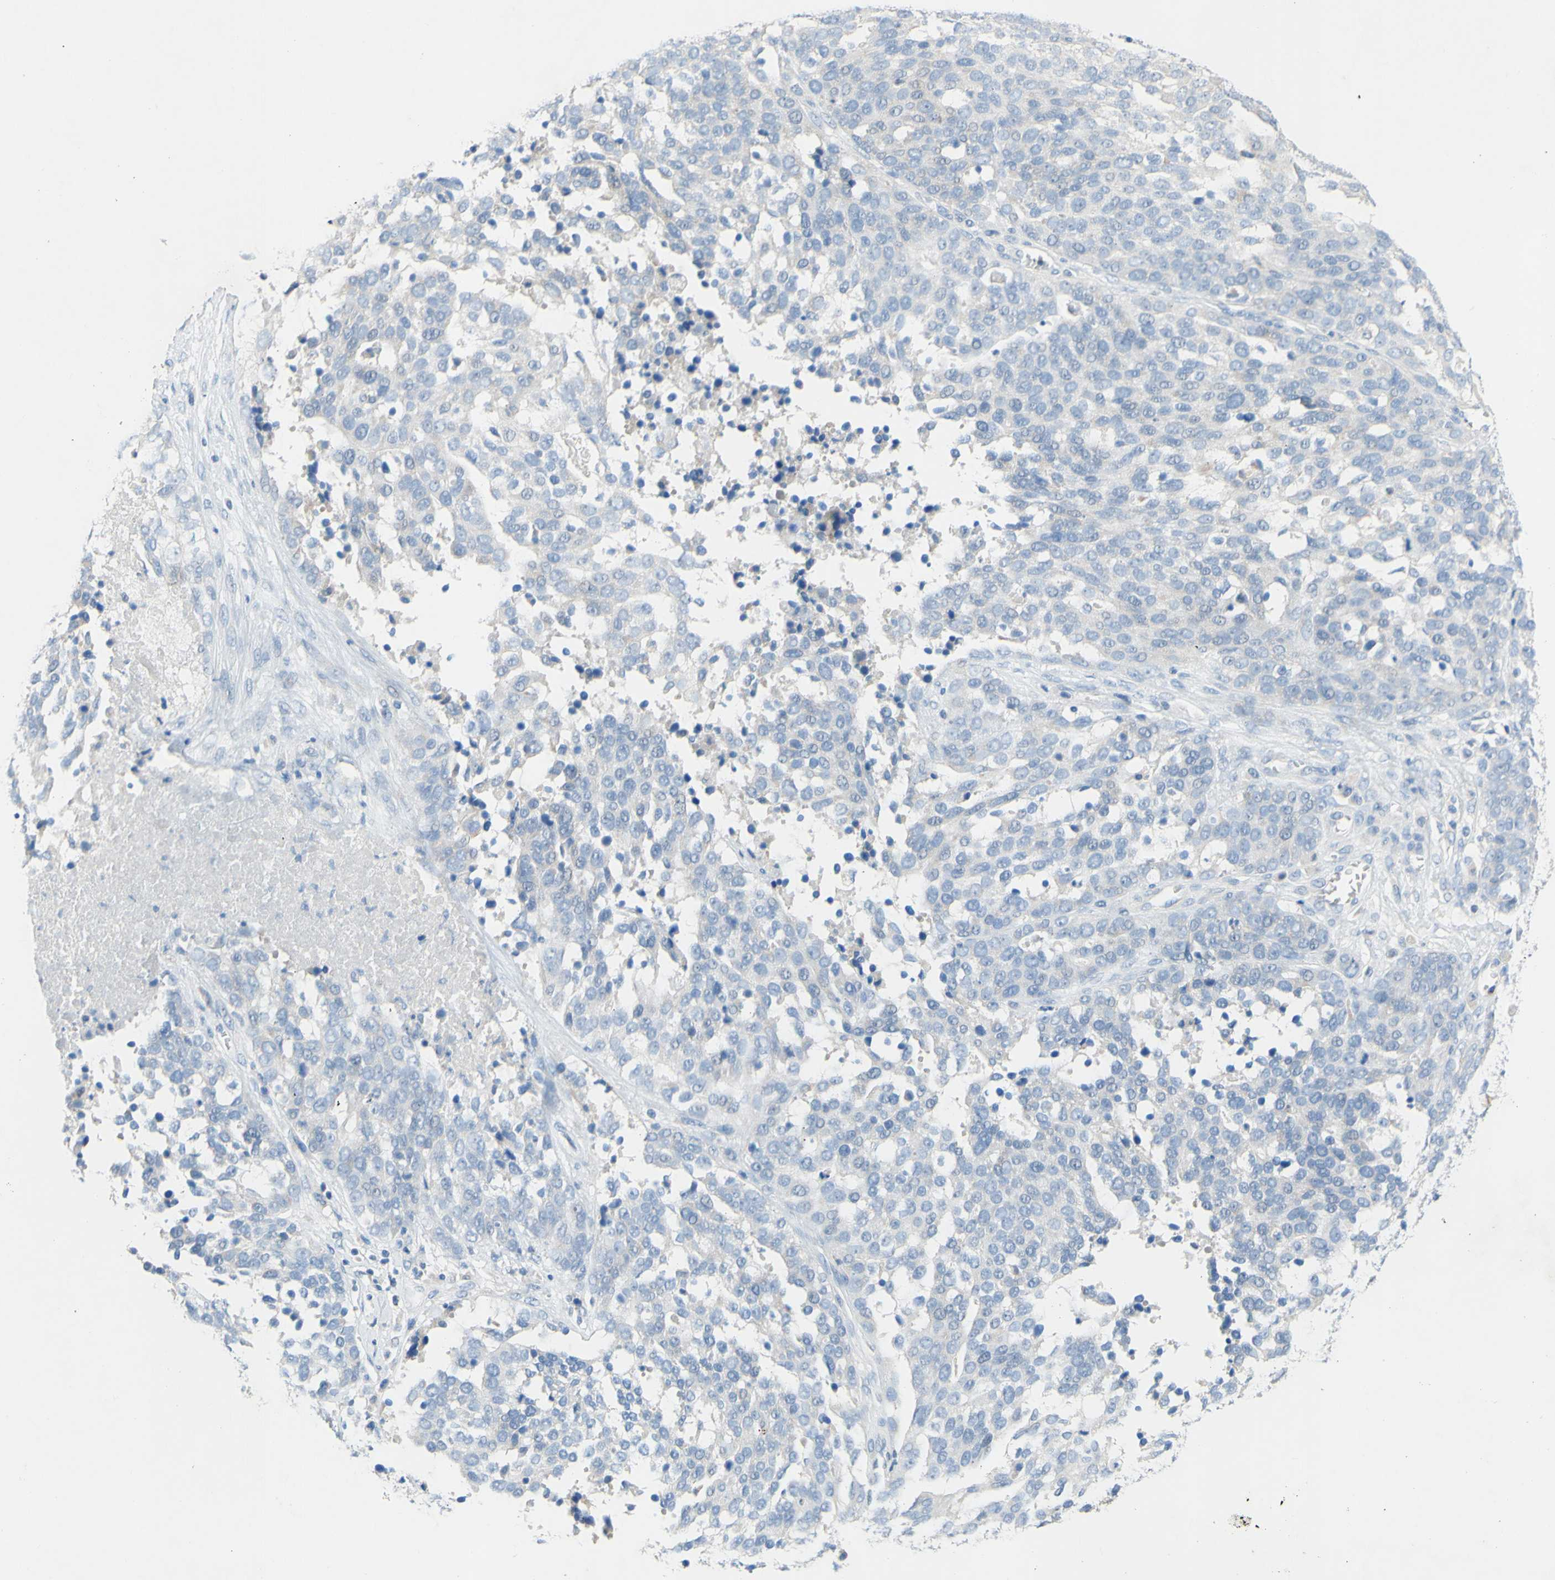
{"staining": {"intensity": "negative", "quantity": "none", "location": "none"}, "tissue": "ovarian cancer", "cell_type": "Tumor cells", "image_type": "cancer", "snomed": [{"axis": "morphology", "description": "Cystadenocarcinoma, serous, NOS"}, {"axis": "topography", "description": "Ovary"}], "caption": "This is an IHC histopathology image of human ovarian serous cystadenocarcinoma. There is no staining in tumor cells.", "gene": "ACADL", "patient": {"sex": "female", "age": 44}}